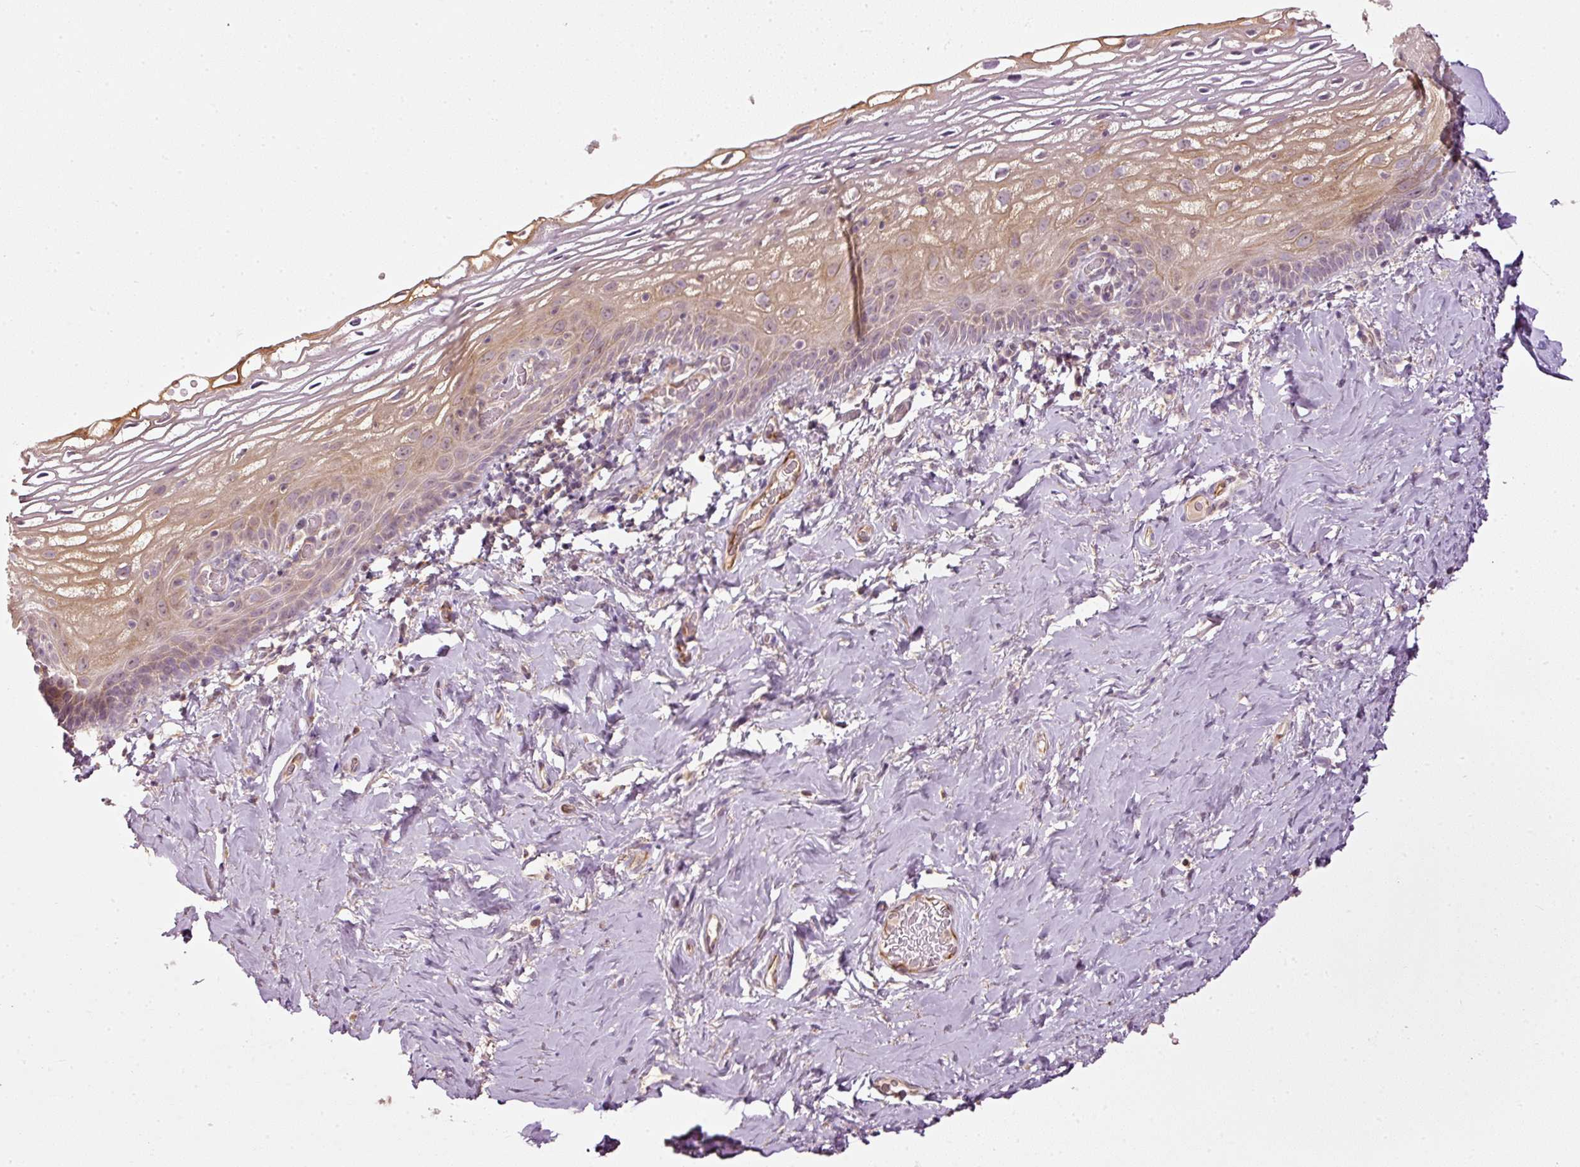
{"staining": {"intensity": "moderate", "quantity": "<25%", "location": "cytoplasmic/membranous"}, "tissue": "vagina", "cell_type": "Squamous epithelial cells", "image_type": "normal", "snomed": [{"axis": "morphology", "description": "Normal tissue, NOS"}, {"axis": "morphology", "description": "Adenocarcinoma, NOS"}, {"axis": "topography", "description": "Rectum"}, {"axis": "topography", "description": "Vagina"}, {"axis": "topography", "description": "Peripheral nerve tissue"}], "caption": "Squamous epithelial cells show low levels of moderate cytoplasmic/membranous positivity in about <25% of cells in unremarkable vagina.", "gene": "CDC20B", "patient": {"sex": "female", "age": 71}}